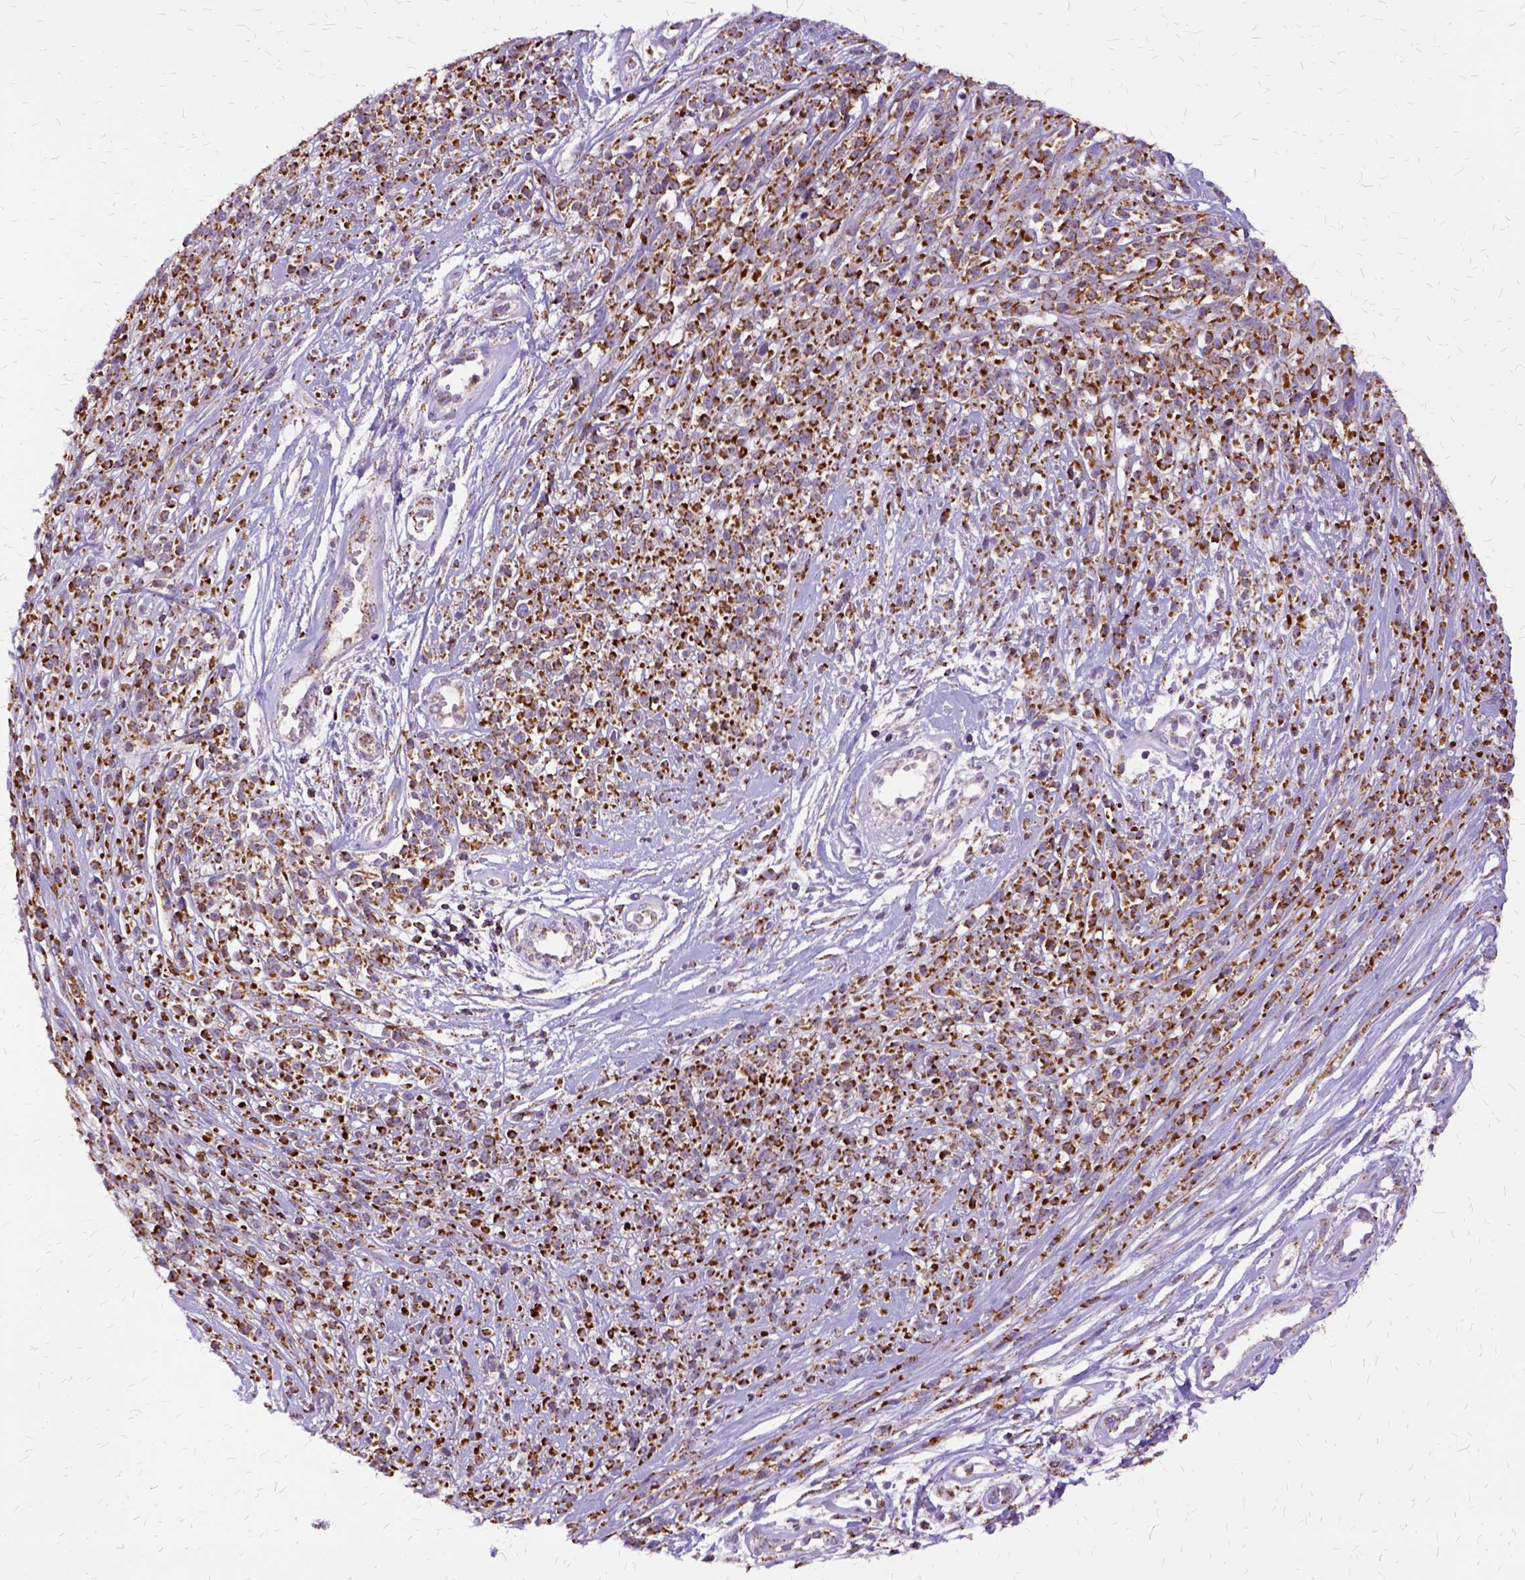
{"staining": {"intensity": "strong", "quantity": ">75%", "location": "cytoplasmic/membranous"}, "tissue": "melanoma", "cell_type": "Tumor cells", "image_type": "cancer", "snomed": [{"axis": "morphology", "description": "Malignant melanoma, NOS"}, {"axis": "topography", "description": "Skin"}, {"axis": "topography", "description": "Skin of trunk"}], "caption": "Strong cytoplasmic/membranous protein expression is present in approximately >75% of tumor cells in malignant melanoma.", "gene": "OXCT1", "patient": {"sex": "male", "age": 74}}